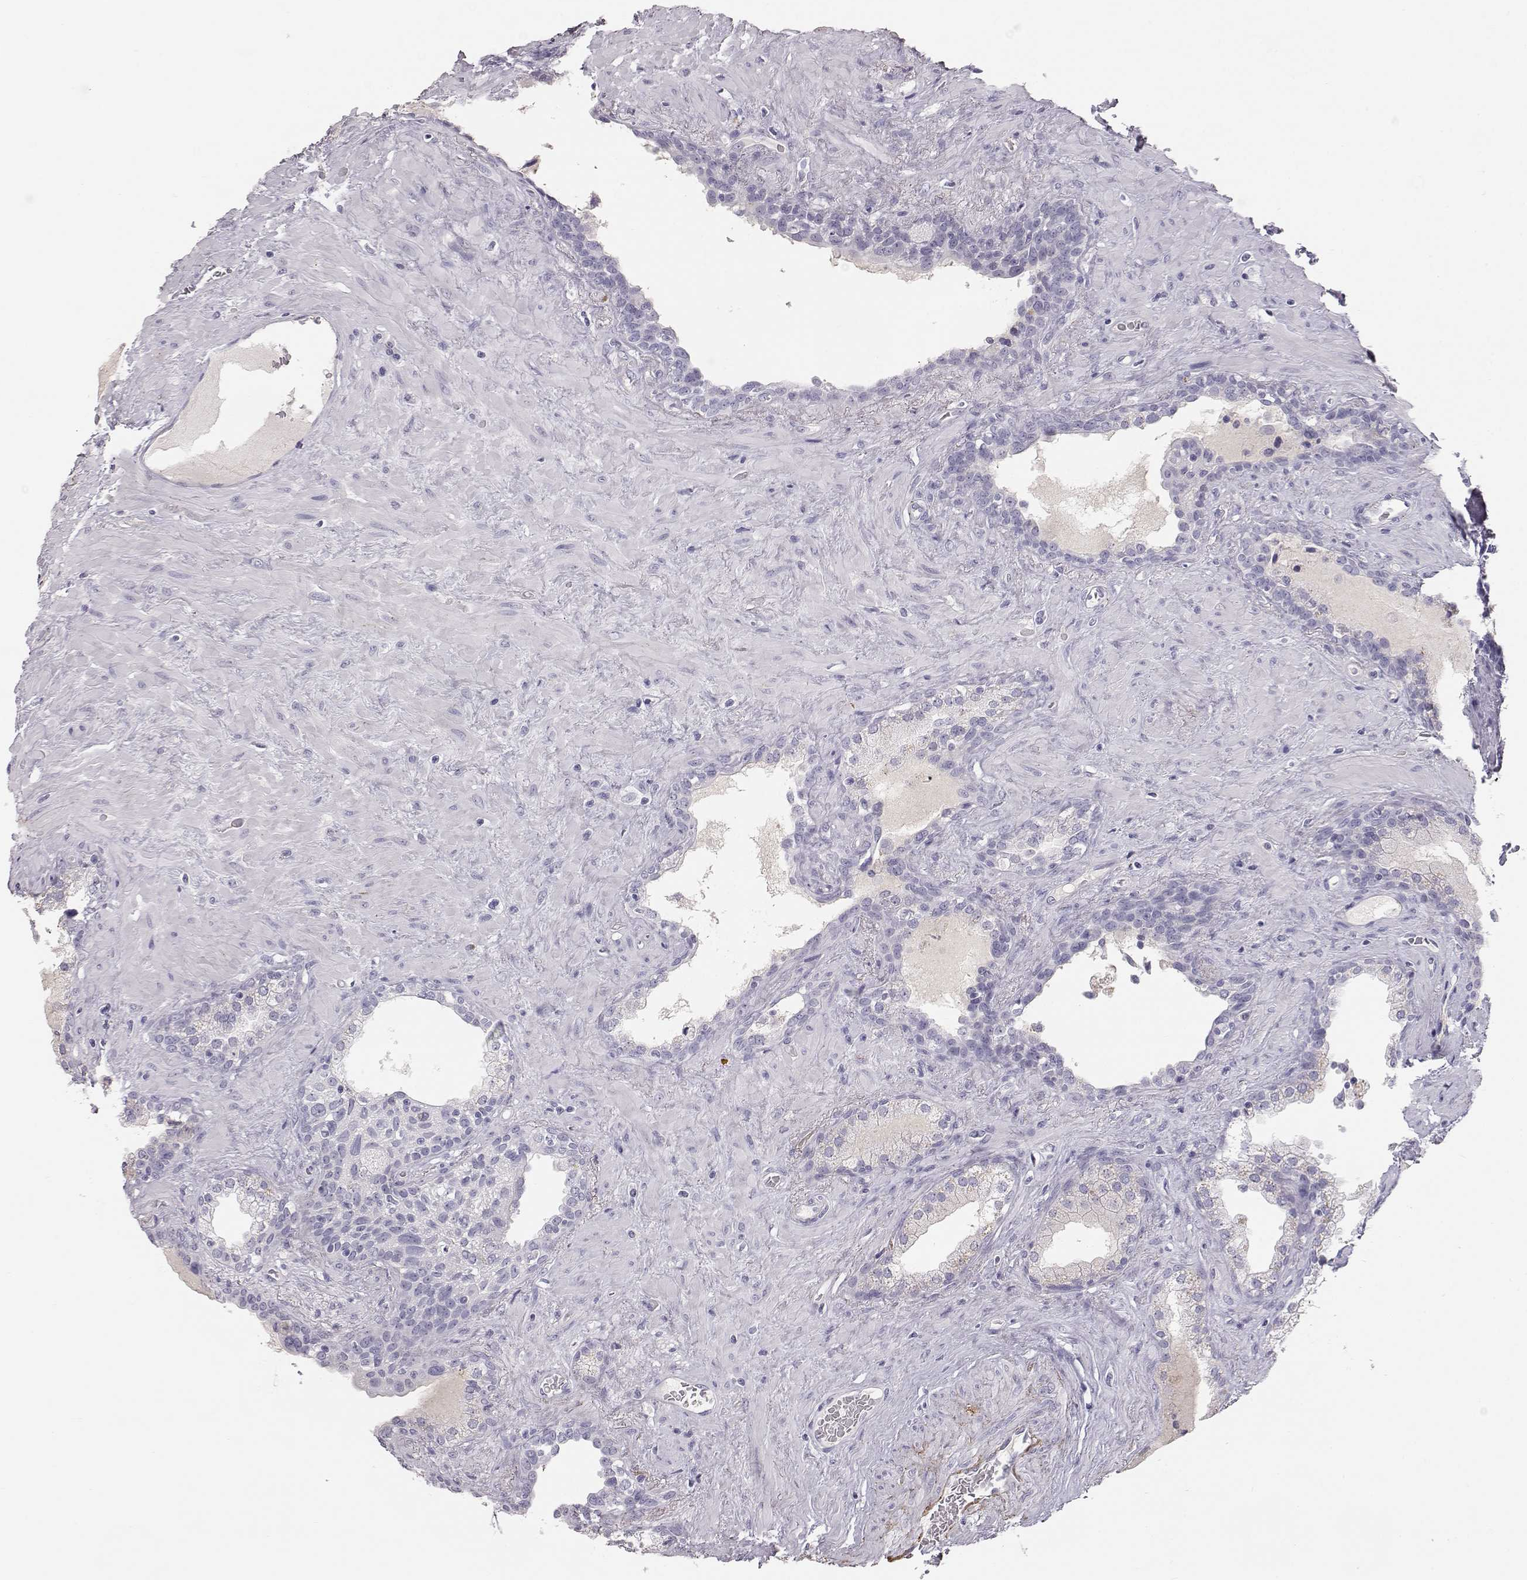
{"staining": {"intensity": "negative", "quantity": "none", "location": "none"}, "tissue": "prostate", "cell_type": "Glandular cells", "image_type": "normal", "snomed": [{"axis": "morphology", "description": "Normal tissue, NOS"}, {"axis": "topography", "description": "Prostate"}], "caption": "Immunohistochemical staining of benign prostate demonstrates no significant expression in glandular cells. (DAB IHC with hematoxylin counter stain).", "gene": "KRTAP16", "patient": {"sex": "male", "age": 63}}